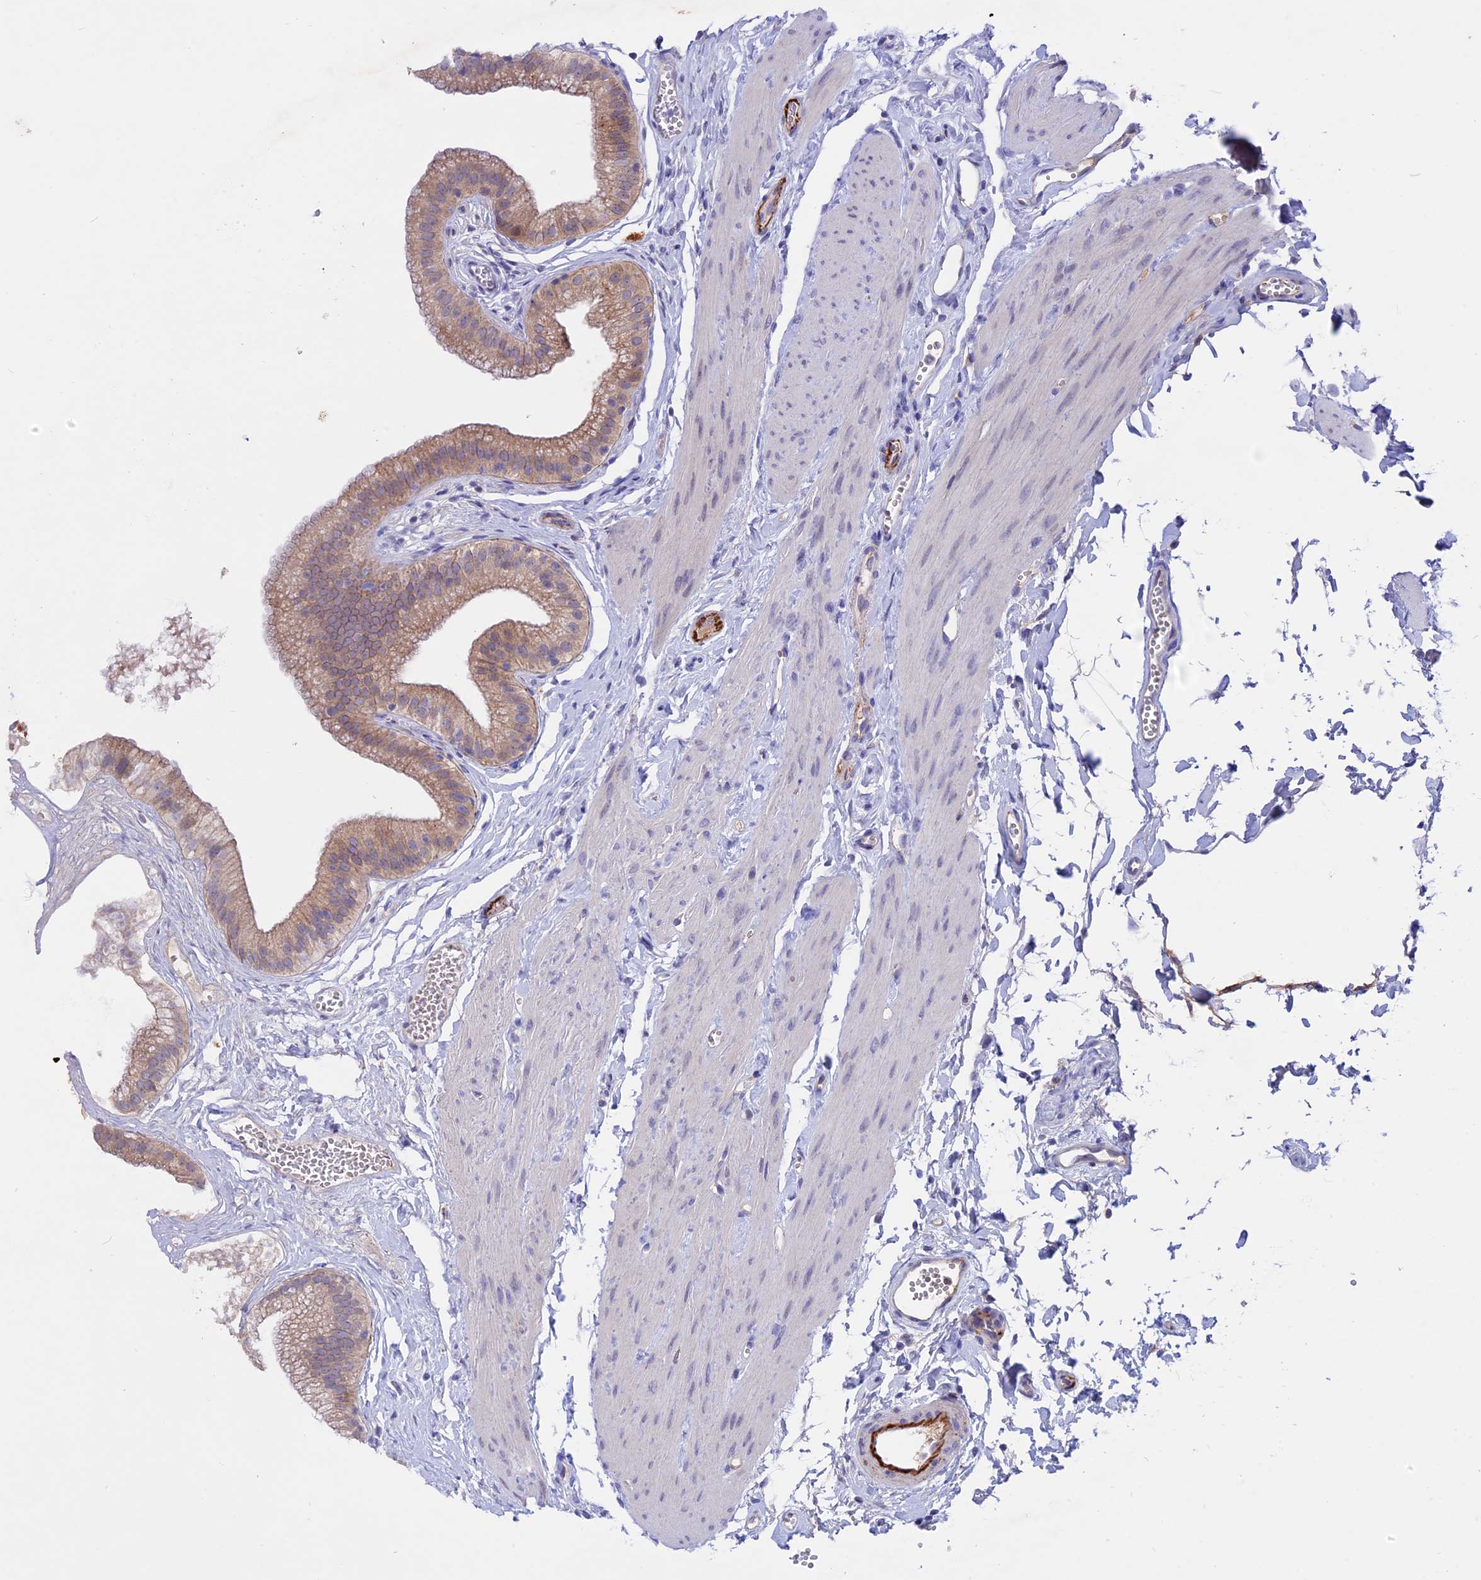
{"staining": {"intensity": "moderate", "quantity": "25%-75%", "location": "cytoplasmic/membranous"}, "tissue": "gallbladder", "cell_type": "Glandular cells", "image_type": "normal", "snomed": [{"axis": "morphology", "description": "Normal tissue, NOS"}, {"axis": "topography", "description": "Gallbladder"}], "caption": "DAB immunohistochemical staining of benign human gallbladder displays moderate cytoplasmic/membranous protein expression in approximately 25%-75% of glandular cells. The staining is performed using DAB (3,3'-diaminobenzidine) brown chromogen to label protein expression. The nuclei are counter-stained blue using hematoxylin.", "gene": "GK5", "patient": {"sex": "female", "age": 54}}